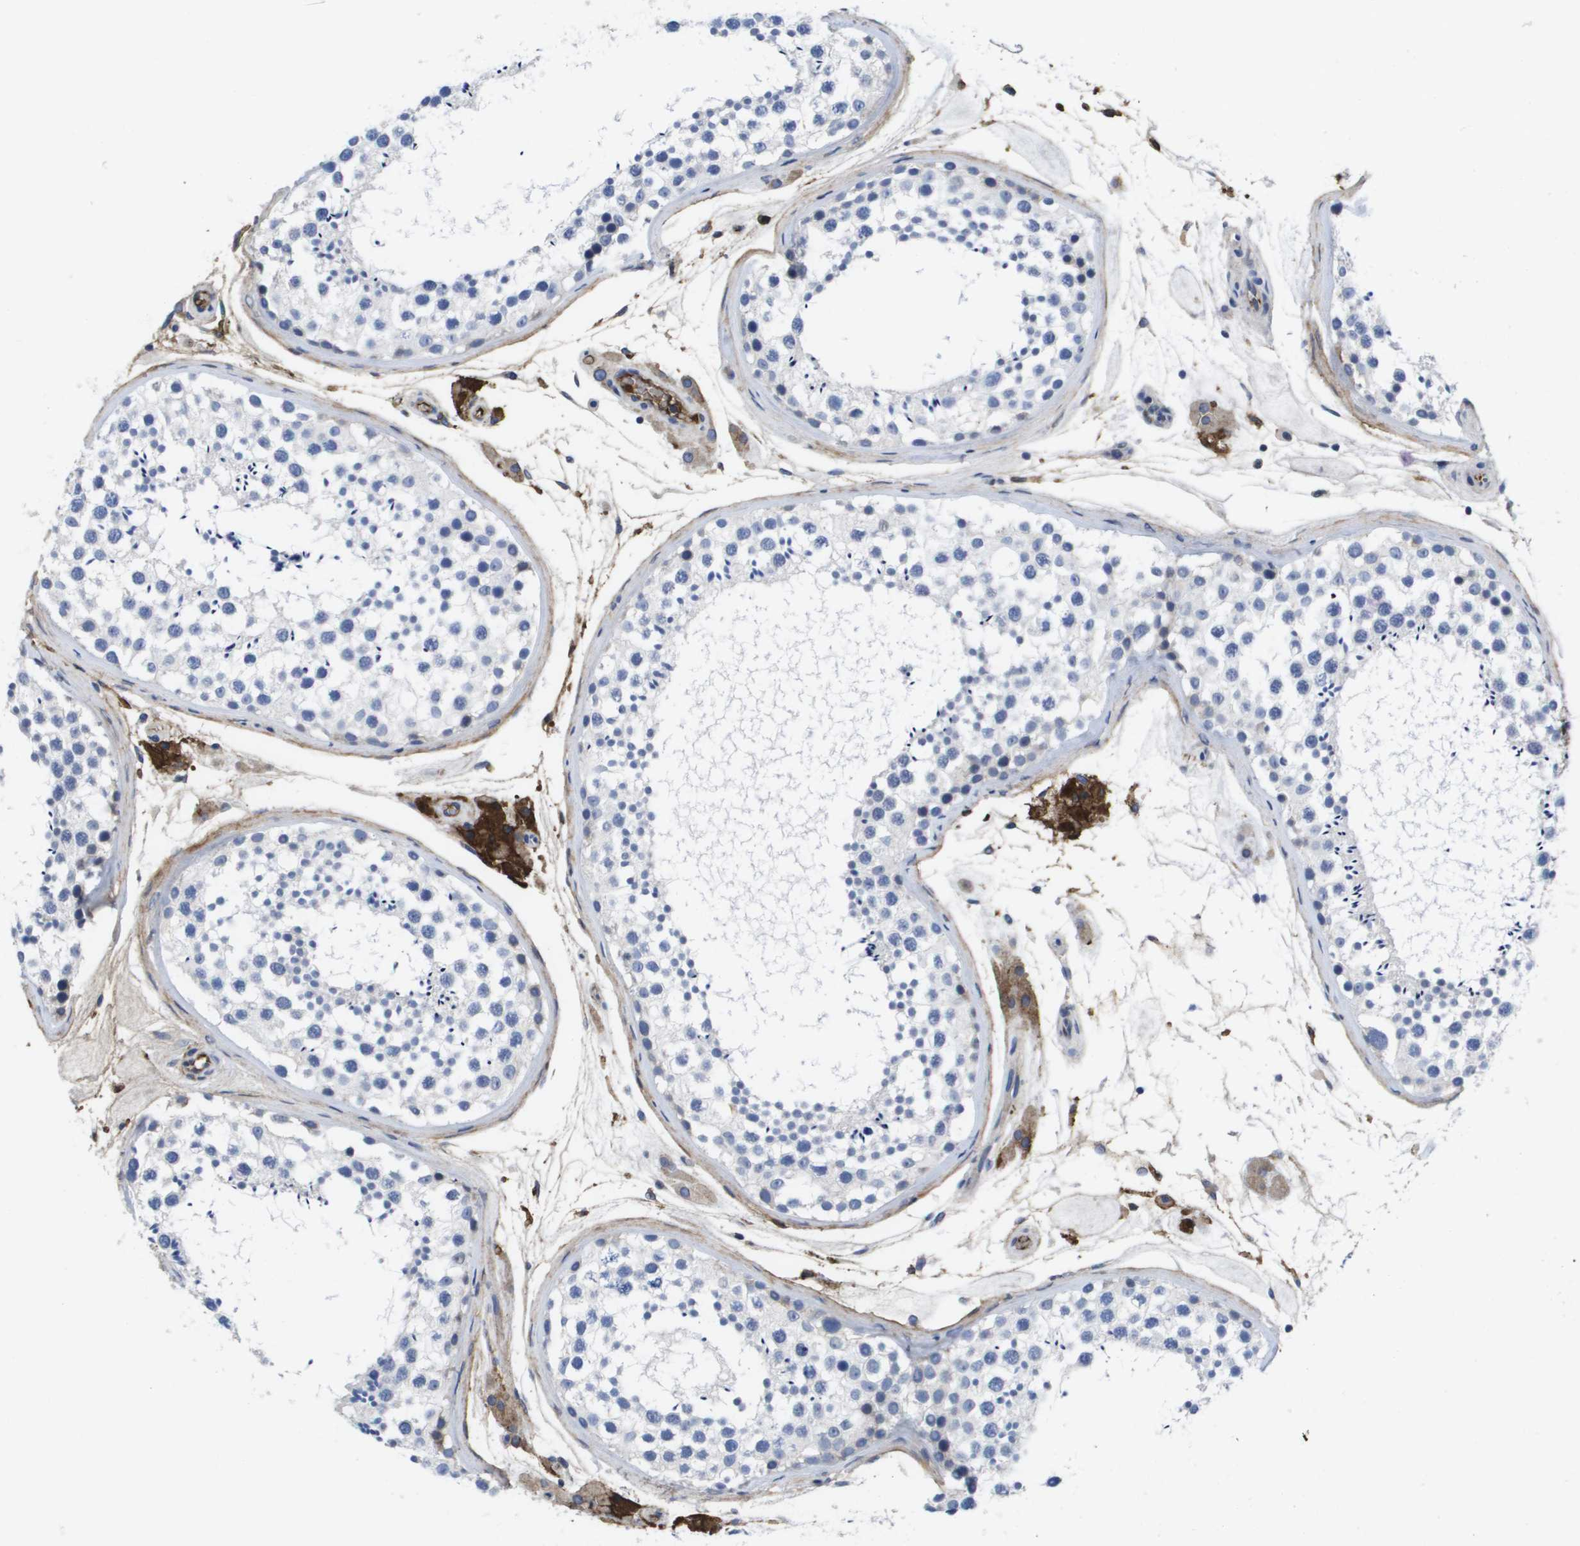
{"staining": {"intensity": "strong", "quantity": "<25%", "location": "nuclear"}, "tissue": "testis", "cell_type": "Cells in seminiferous ducts", "image_type": "normal", "snomed": [{"axis": "morphology", "description": "Normal tissue, NOS"}, {"axis": "topography", "description": "Testis"}], "caption": "Immunohistochemistry (DAB (3,3'-diaminobenzidine)) staining of normal testis shows strong nuclear protein expression in approximately <25% of cells in seminiferous ducts. Nuclei are stained in blue.", "gene": "SERPINC1", "patient": {"sex": "male", "age": 46}}